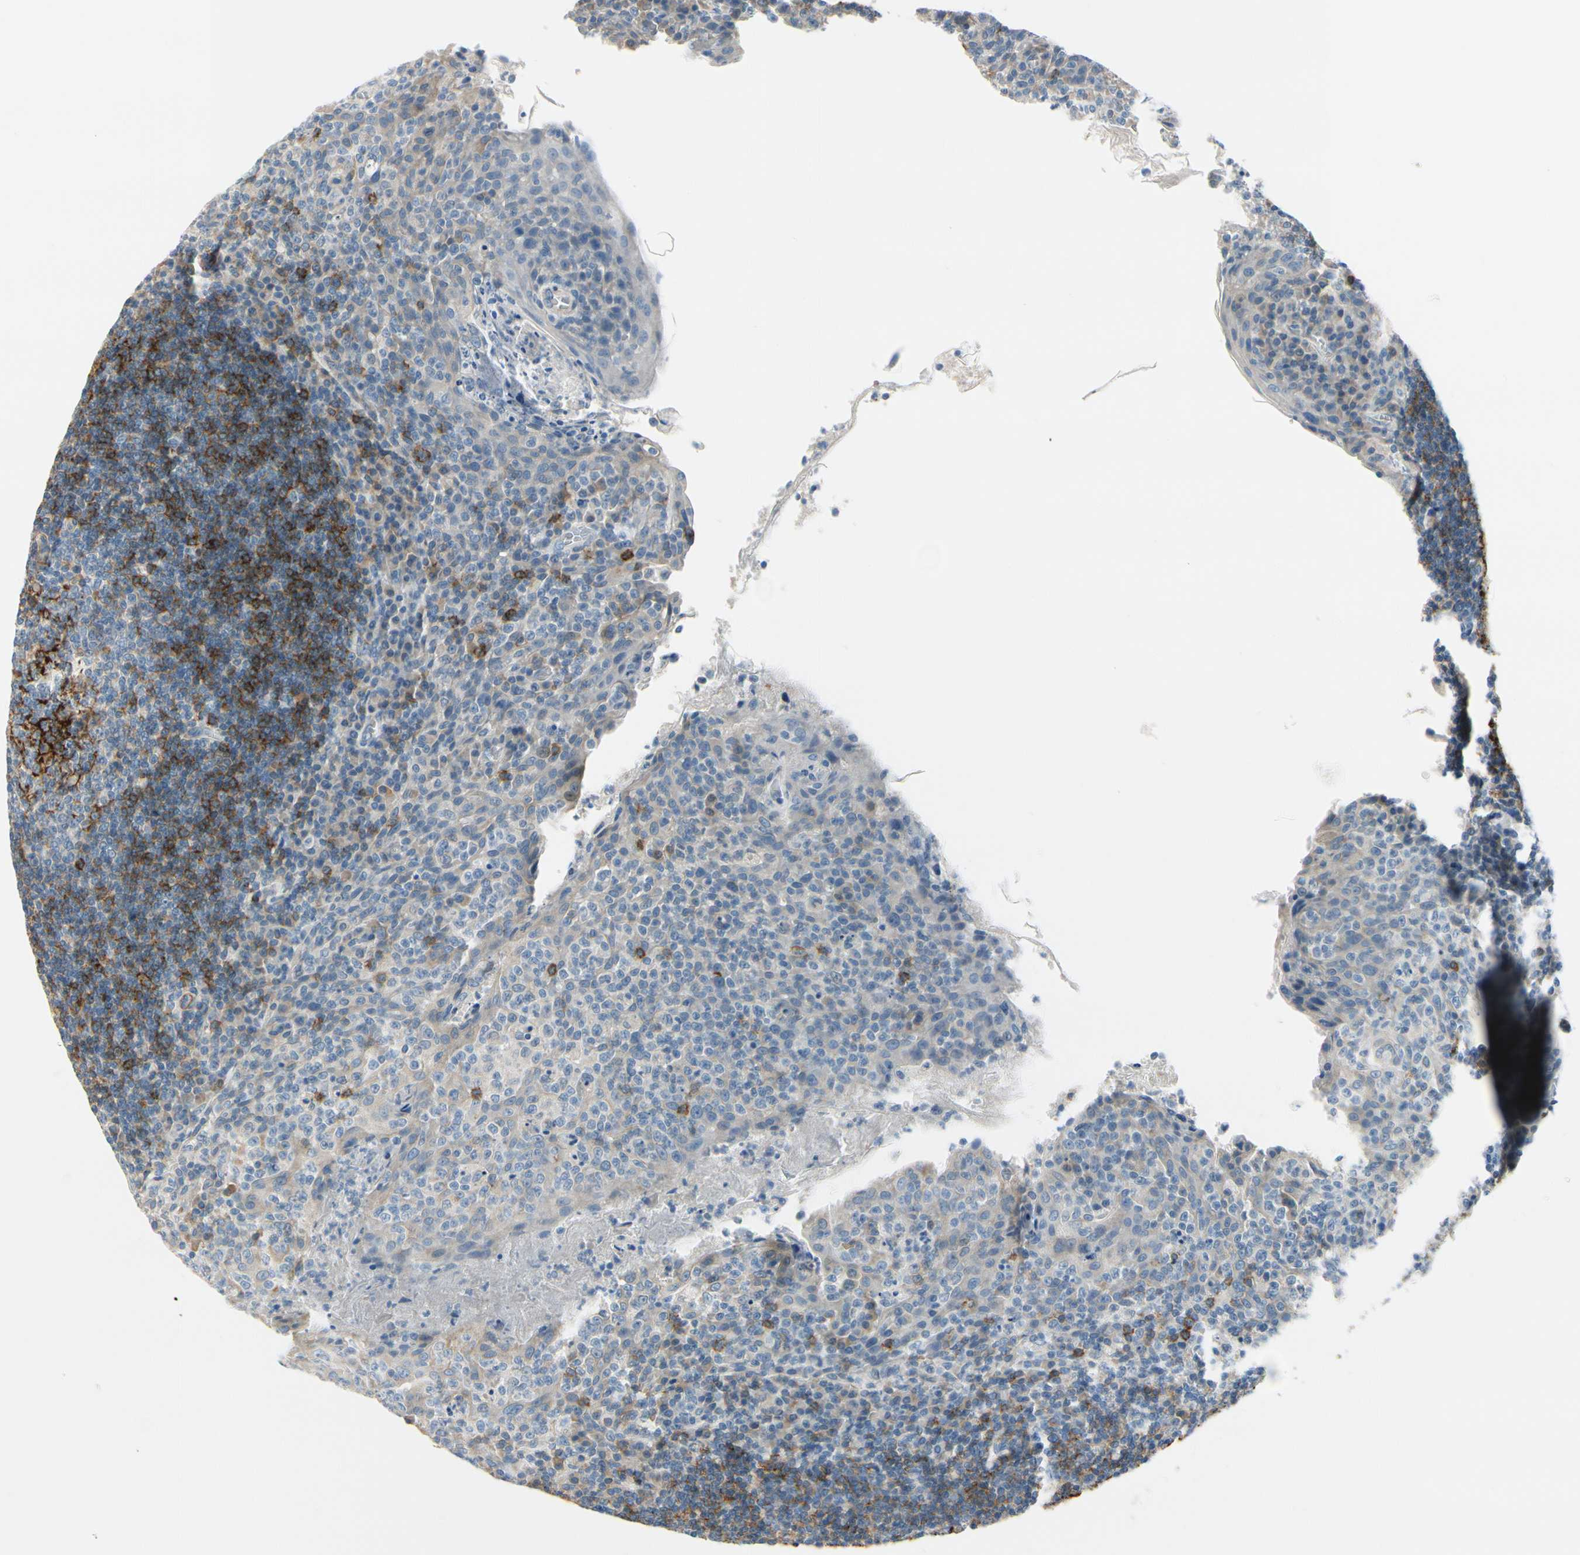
{"staining": {"intensity": "strong", "quantity": "25%-75%", "location": "cytoplasmic/membranous"}, "tissue": "tonsil", "cell_type": "Germinal center cells", "image_type": "normal", "snomed": [{"axis": "morphology", "description": "Normal tissue, NOS"}, {"axis": "topography", "description": "Tonsil"}], "caption": "The image demonstrates immunohistochemical staining of normal tonsil. There is strong cytoplasmic/membranous positivity is appreciated in approximately 25%-75% of germinal center cells.", "gene": "FCER2", "patient": {"sex": "male", "age": 17}}